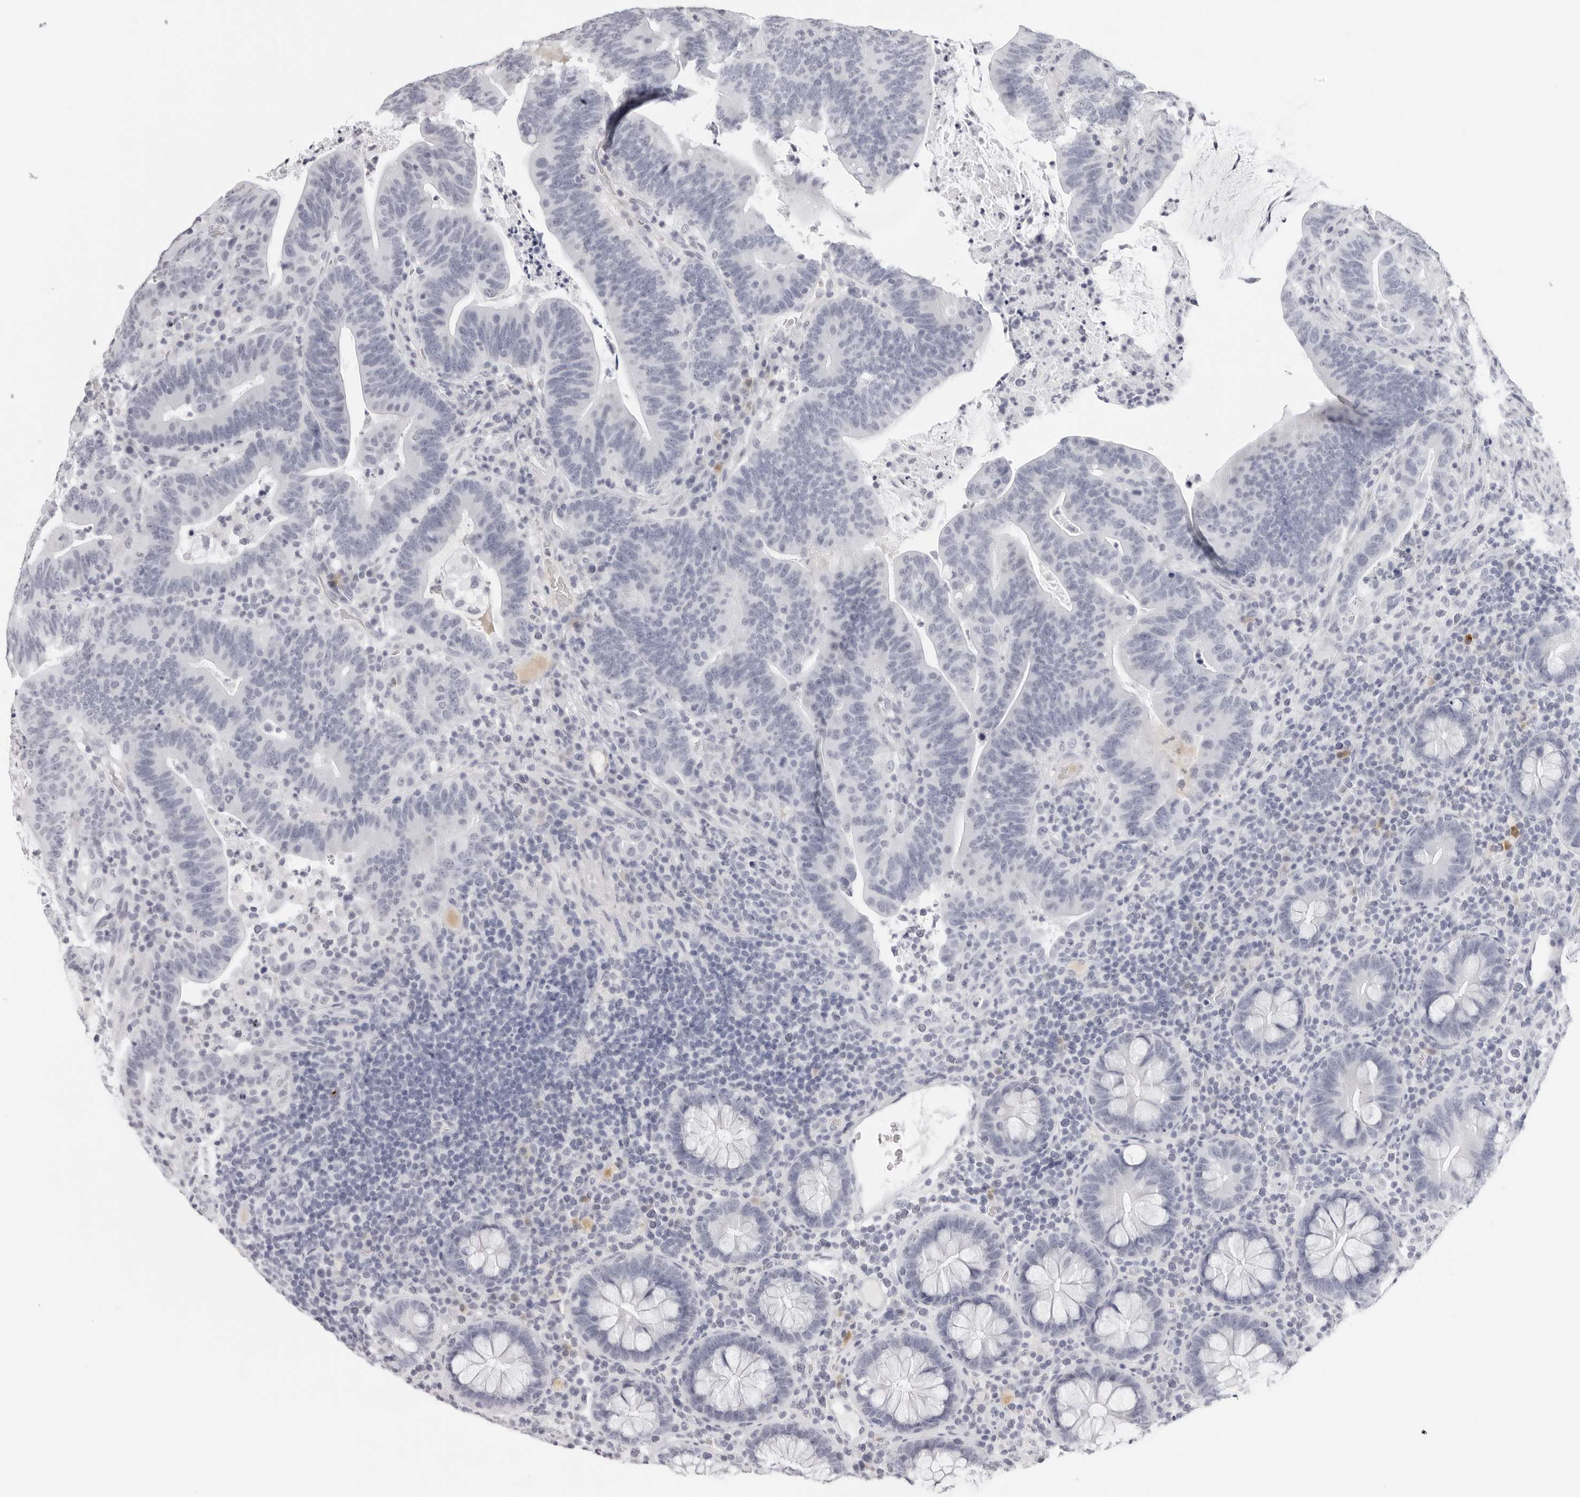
{"staining": {"intensity": "negative", "quantity": "none", "location": "none"}, "tissue": "colorectal cancer", "cell_type": "Tumor cells", "image_type": "cancer", "snomed": [{"axis": "morphology", "description": "Adenocarcinoma, NOS"}, {"axis": "topography", "description": "Colon"}], "caption": "Colorectal cancer was stained to show a protein in brown. There is no significant positivity in tumor cells. (Immunohistochemistry (ihc), brightfield microscopy, high magnification).", "gene": "CST5", "patient": {"sex": "female", "age": 66}}